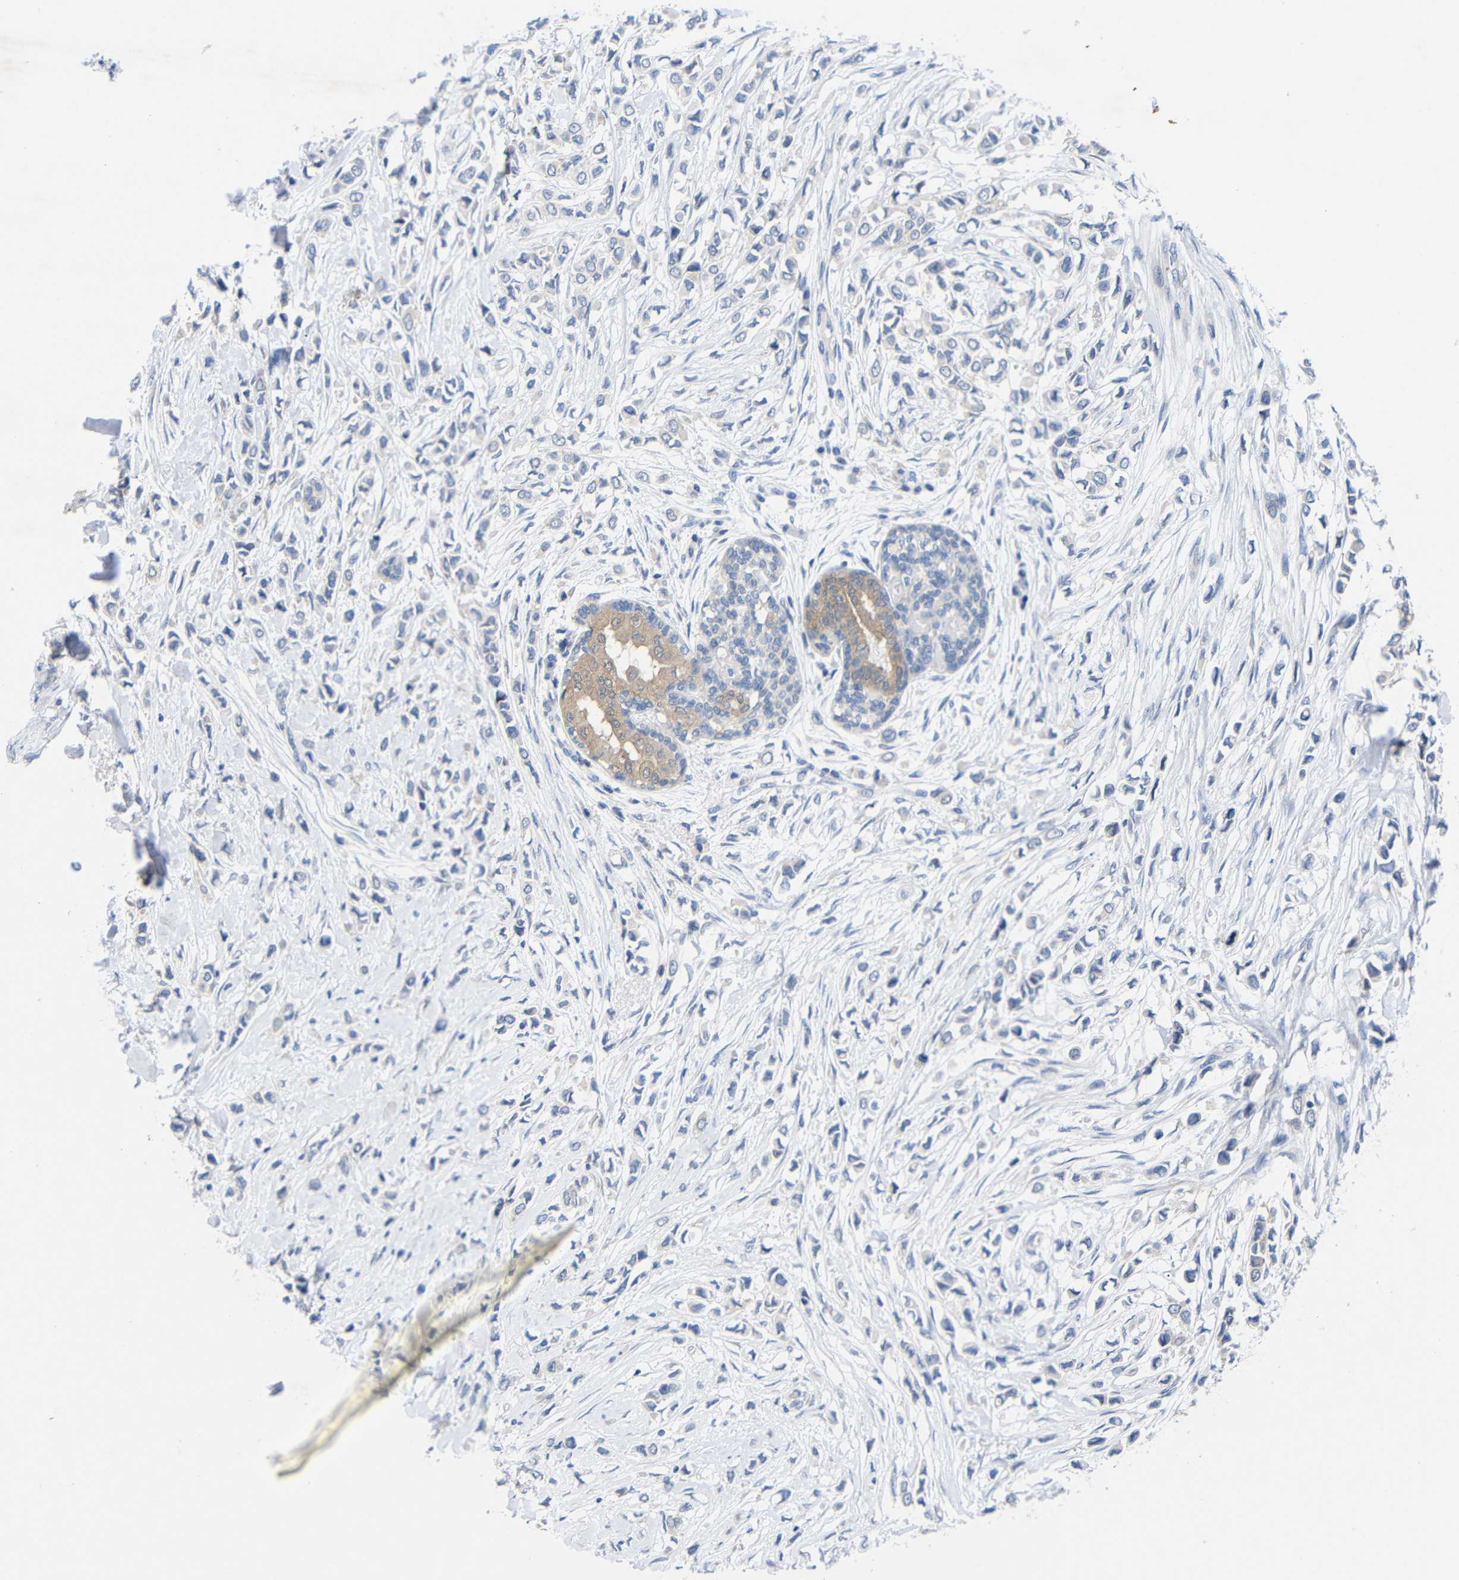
{"staining": {"intensity": "negative", "quantity": "none", "location": "none"}, "tissue": "breast cancer", "cell_type": "Tumor cells", "image_type": "cancer", "snomed": [{"axis": "morphology", "description": "Lobular carcinoma"}, {"axis": "topography", "description": "Breast"}], "caption": "Tumor cells show no significant protein staining in breast cancer (lobular carcinoma).", "gene": "CMTM1", "patient": {"sex": "female", "age": 51}}